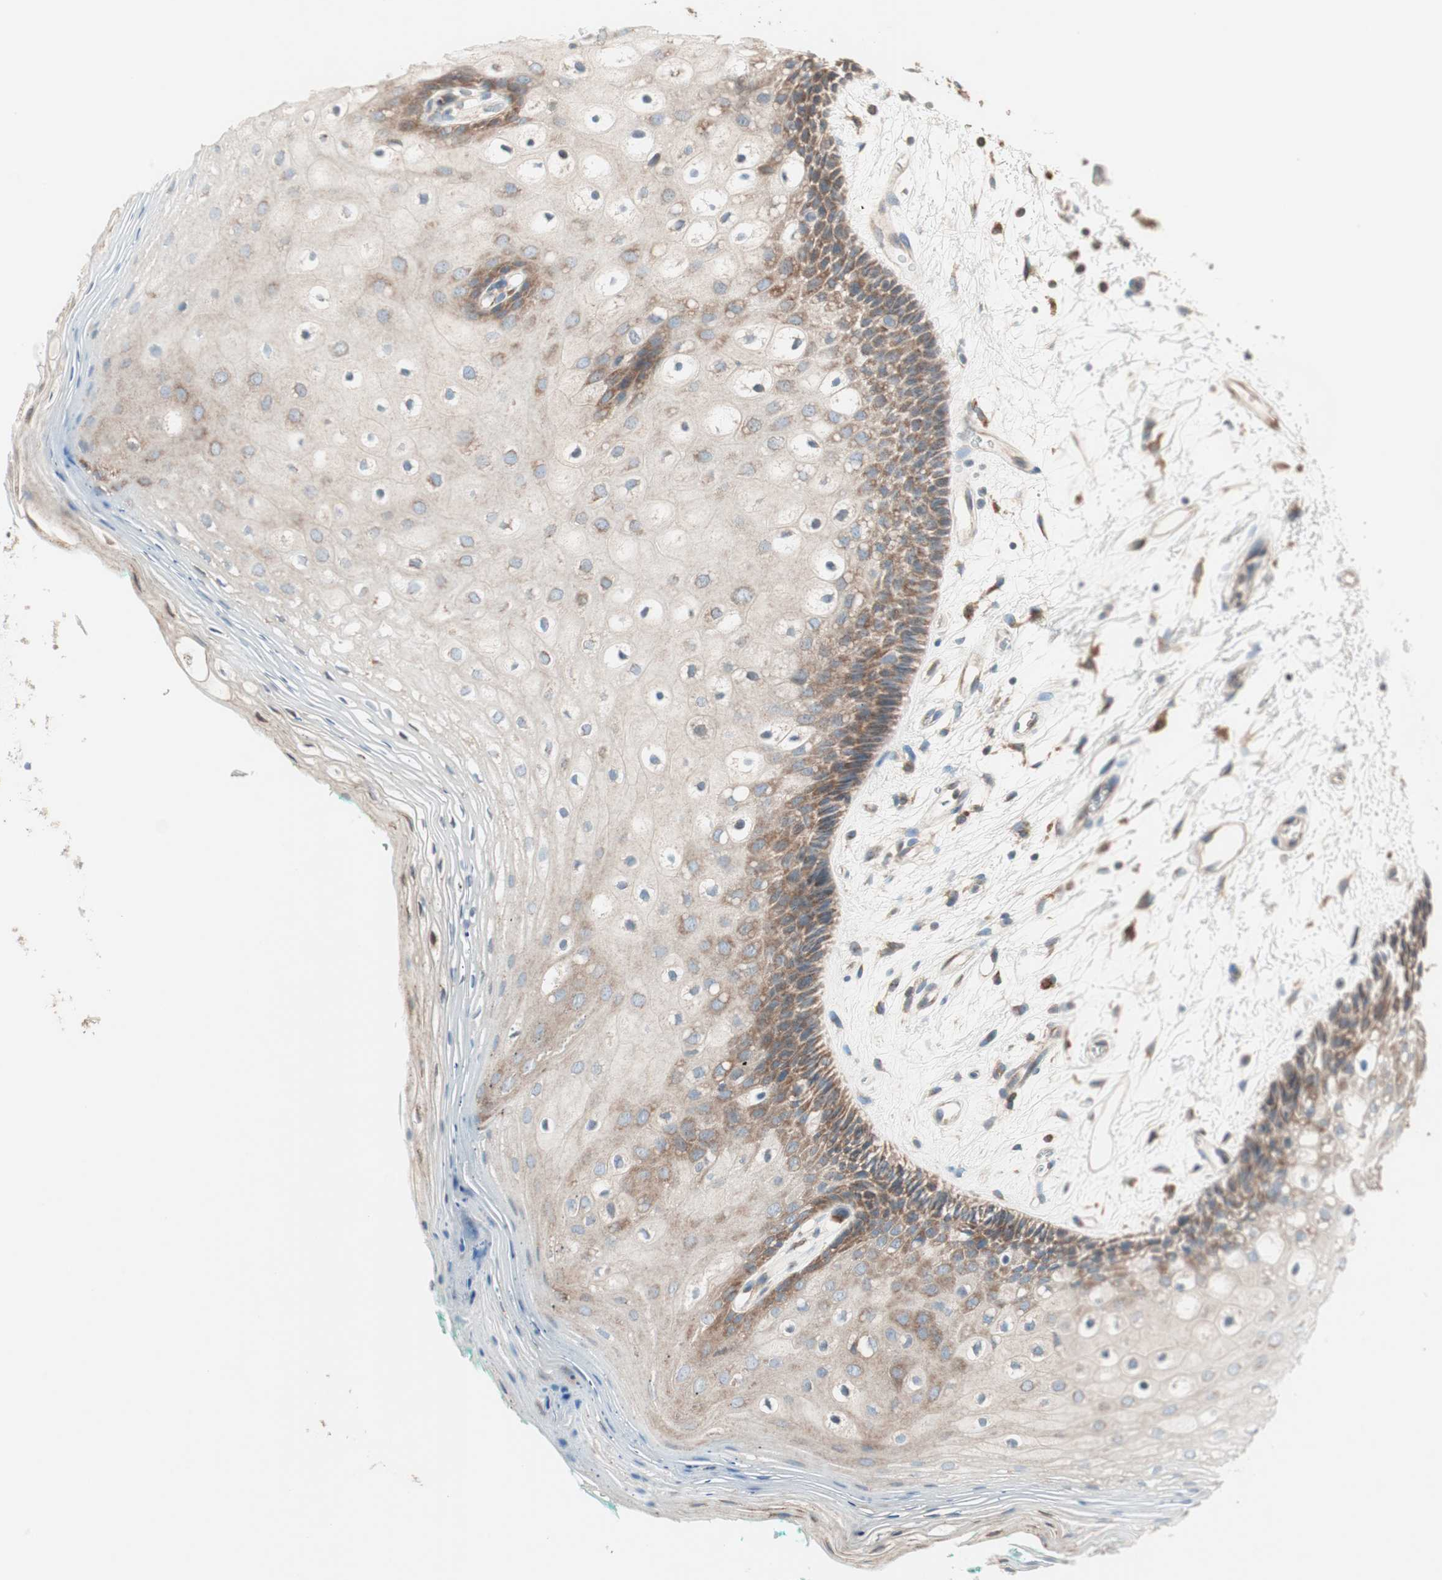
{"staining": {"intensity": "moderate", "quantity": "25%-75%", "location": "cytoplasmic/membranous"}, "tissue": "oral mucosa", "cell_type": "Squamous epithelial cells", "image_type": "normal", "snomed": [{"axis": "morphology", "description": "Normal tissue, NOS"}, {"axis": "topography", "description": "Skeletal muscle"}, {"axis": "topography", "description": "Oral tissue"}, {"axis": "topography", "description": "Peripheral nerve tissue"}], "caption": "IHC staining of normal oral mucosa, which reveals medium levels of moderate cytoplasmic/membranous expression in approximately 25%-75% of squamous epithelial cells indicating moderate cytoplasmic/membranous protein expression. The staining was performed using DAB (3,3'-diaminobenzidine) (brown) for protein detection and nuclei were counterstained in hematoxylin (blue).", "gene": "RAB5A", "patient": {"sex": "female", "age": 84}}